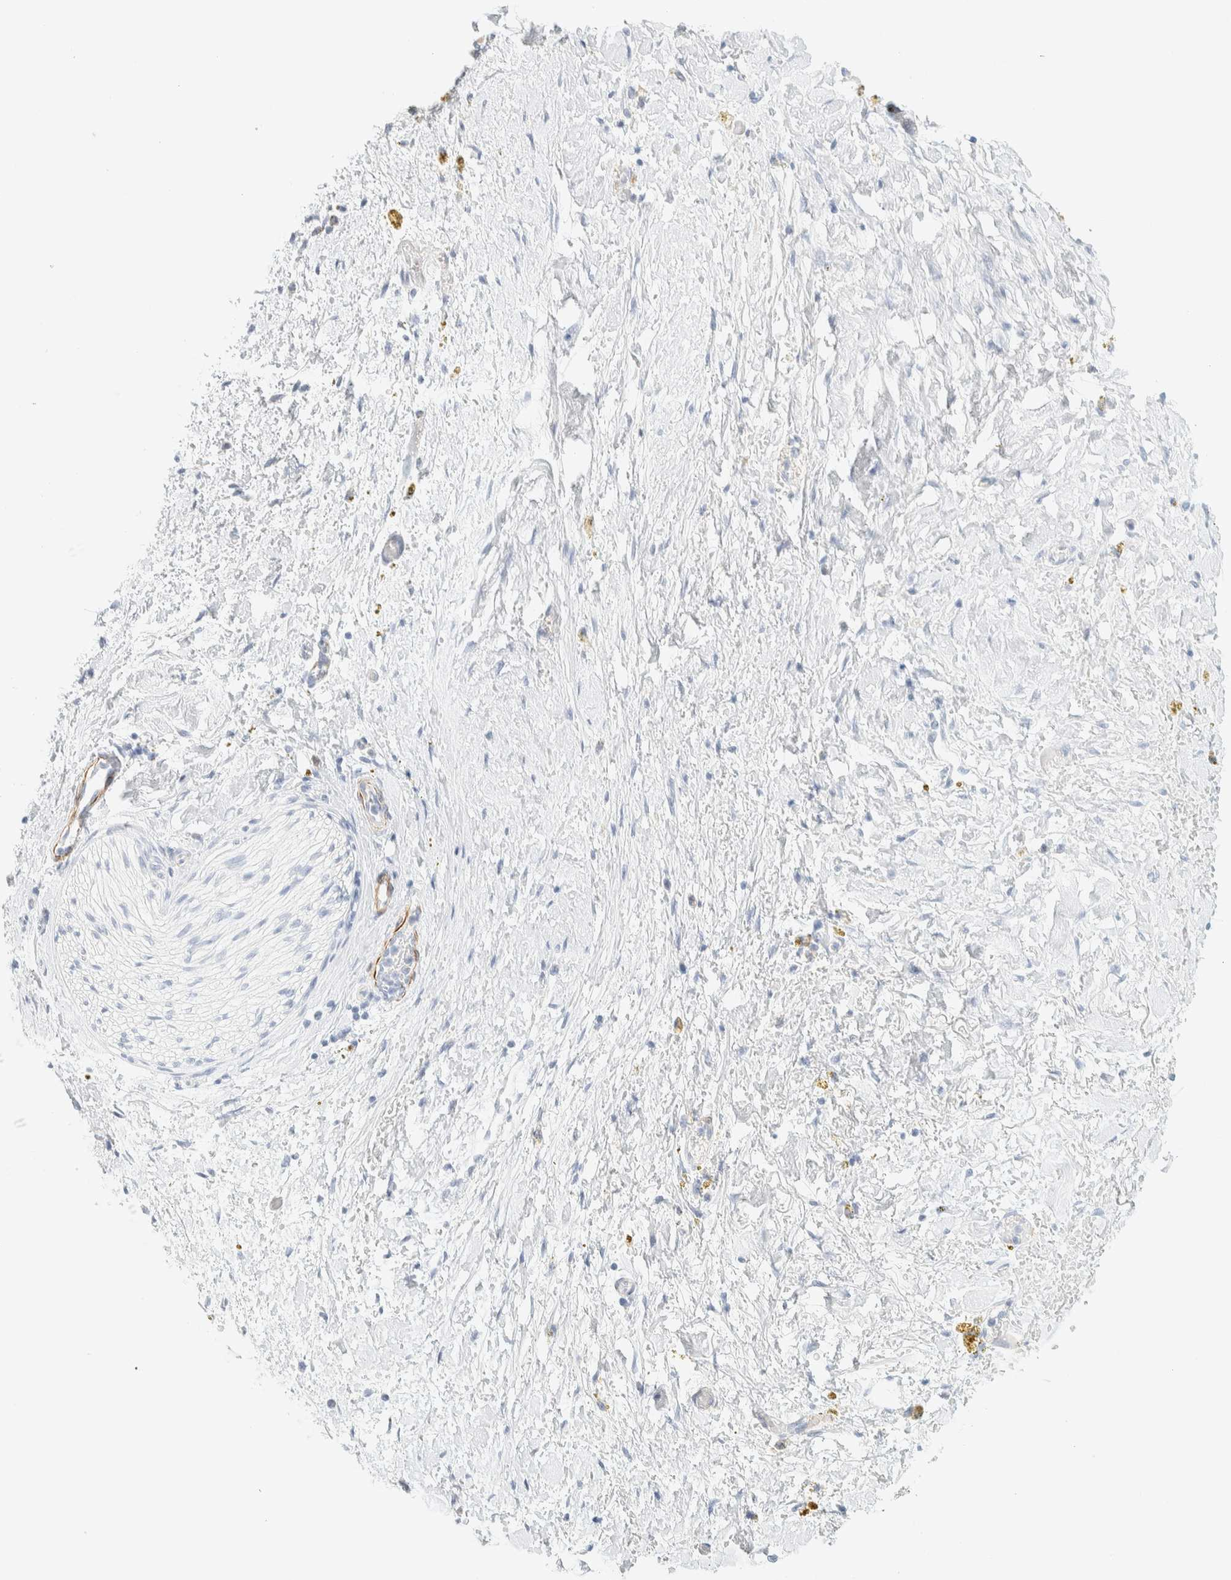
{"staining": {"intensity": "negative", "quantity": "none", "location": "none"}, "tissue": "adipose tissue", "cell_type": "Adipocytes", "image_type": "normal", "snomed": [{"axis": "morphology", "description": "Normal tissue, NOS"}, {"axis": "topography", "description": "Kidney"}, {"axis": "topography", "description": "Peripheral nerve tissue"}], "caption": "Benign adipose tissue was stained to show a protein in brown. There is no significant expression in adipocytes. The staining was performed using DAB to visualize the protein expression in brown, while the nuclei were stained in blue with hematoxylin (Magnification: 20x).", "gene": "AFMID", "patient": {"sex": "male", "age": 7}}